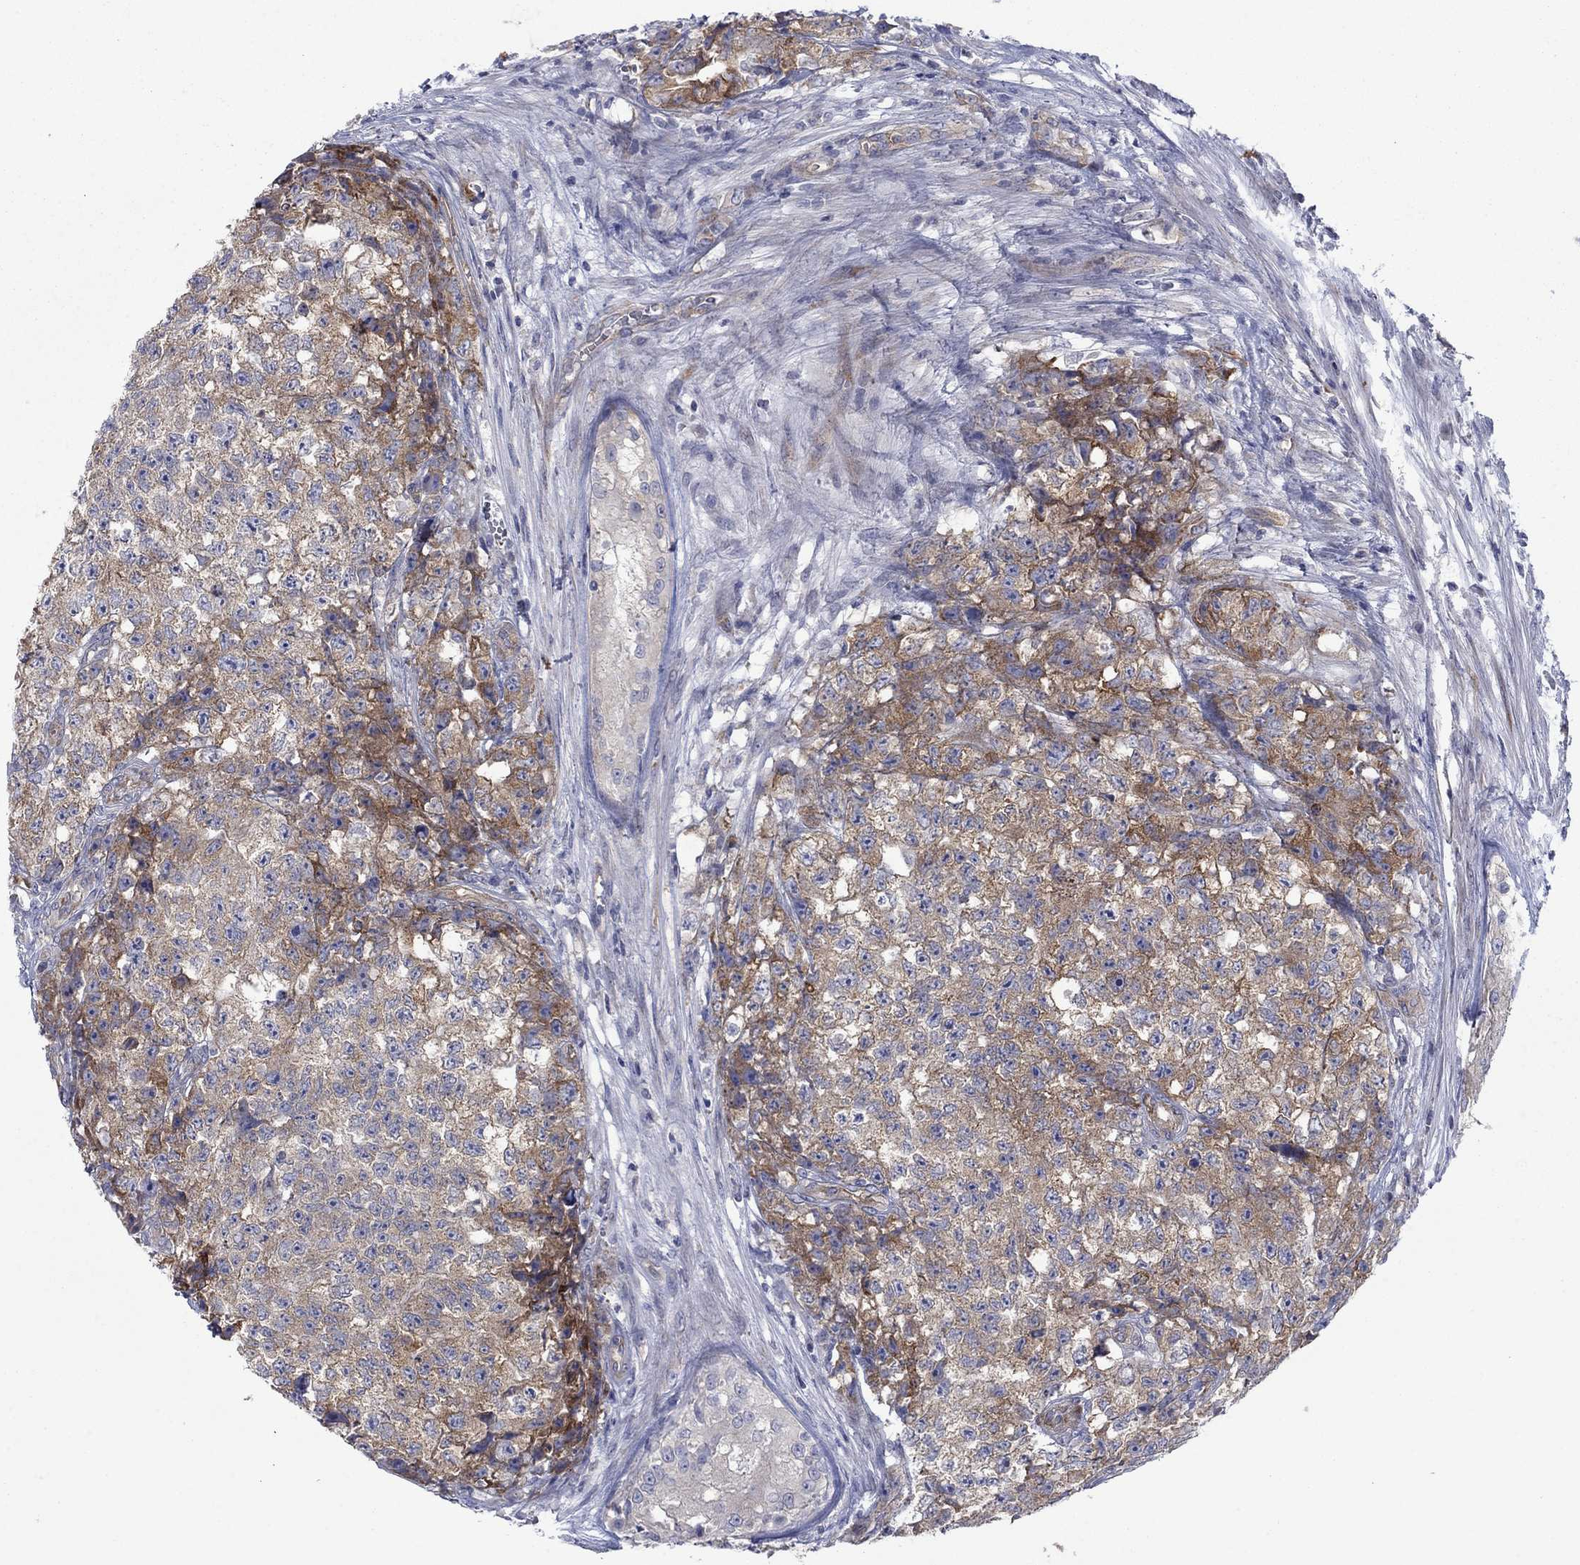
{"staining": {"intensity": "moderate", "quantity": "25%-75%", "location": "cytoplasmic/membranous"}, "tissue": "testis cancer", "cell_type": "Tumor cells", "image_type": "cancer", "snomed": [{"axis": "morphology", "description": "Seminoma, NOS"}, {"axis": "morphology", "description": "Carcinoma, Embryonal, NOS"}, {"axis": "topography", "description": "Testis"}], "caption": "Immunohistochemistry (IHC) micrograph of neoplastic tissue: testis cancer (seminoma) stained using immunohistochemistry (IHC) displays medium levels of moderate protein expression localized specifically in the cytoplasmic/membranous of tumor cells, appearing as a cytoplasmic/membranous brown color.", "gene": "FXR1", "patient": {"sex": "male", "age": 22}}